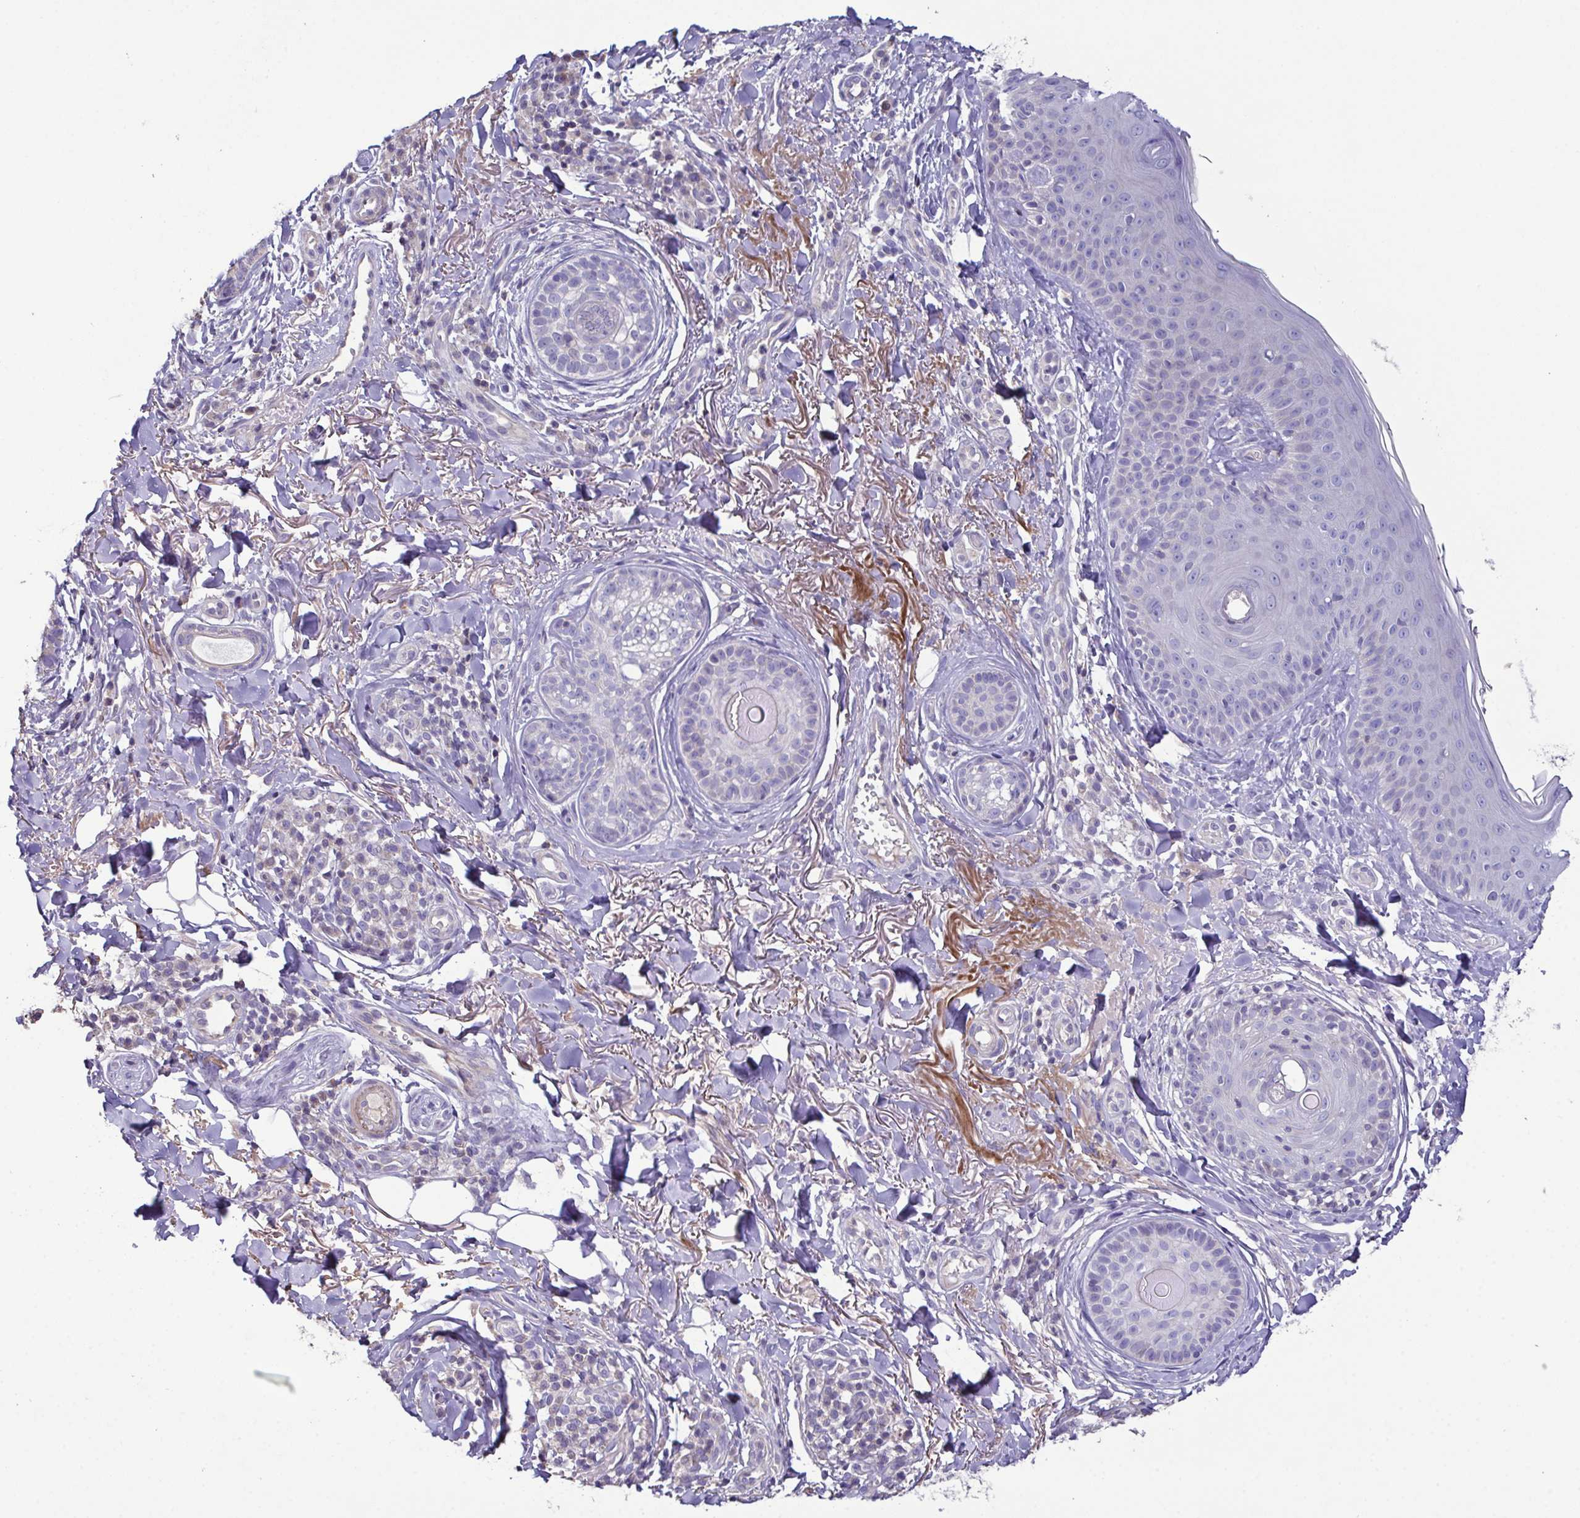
{"staining": {"intensity": "negative", "quantity": "none", "location": "none"}, "tissue": "skin cancer", "cell_type": "Tumor cells", "image_type": "cancer", "snomed": [{"axis": "morphology", "description": "Basal cell carcinoma"}, {"axis": "topography", "description": "Skin"}], "caption": "There is no significant expression in tumor cells of skin cancer (basal cell carcinoma).", "gene": "MARCO", "patient": {"sex": "male", "age": 65}}